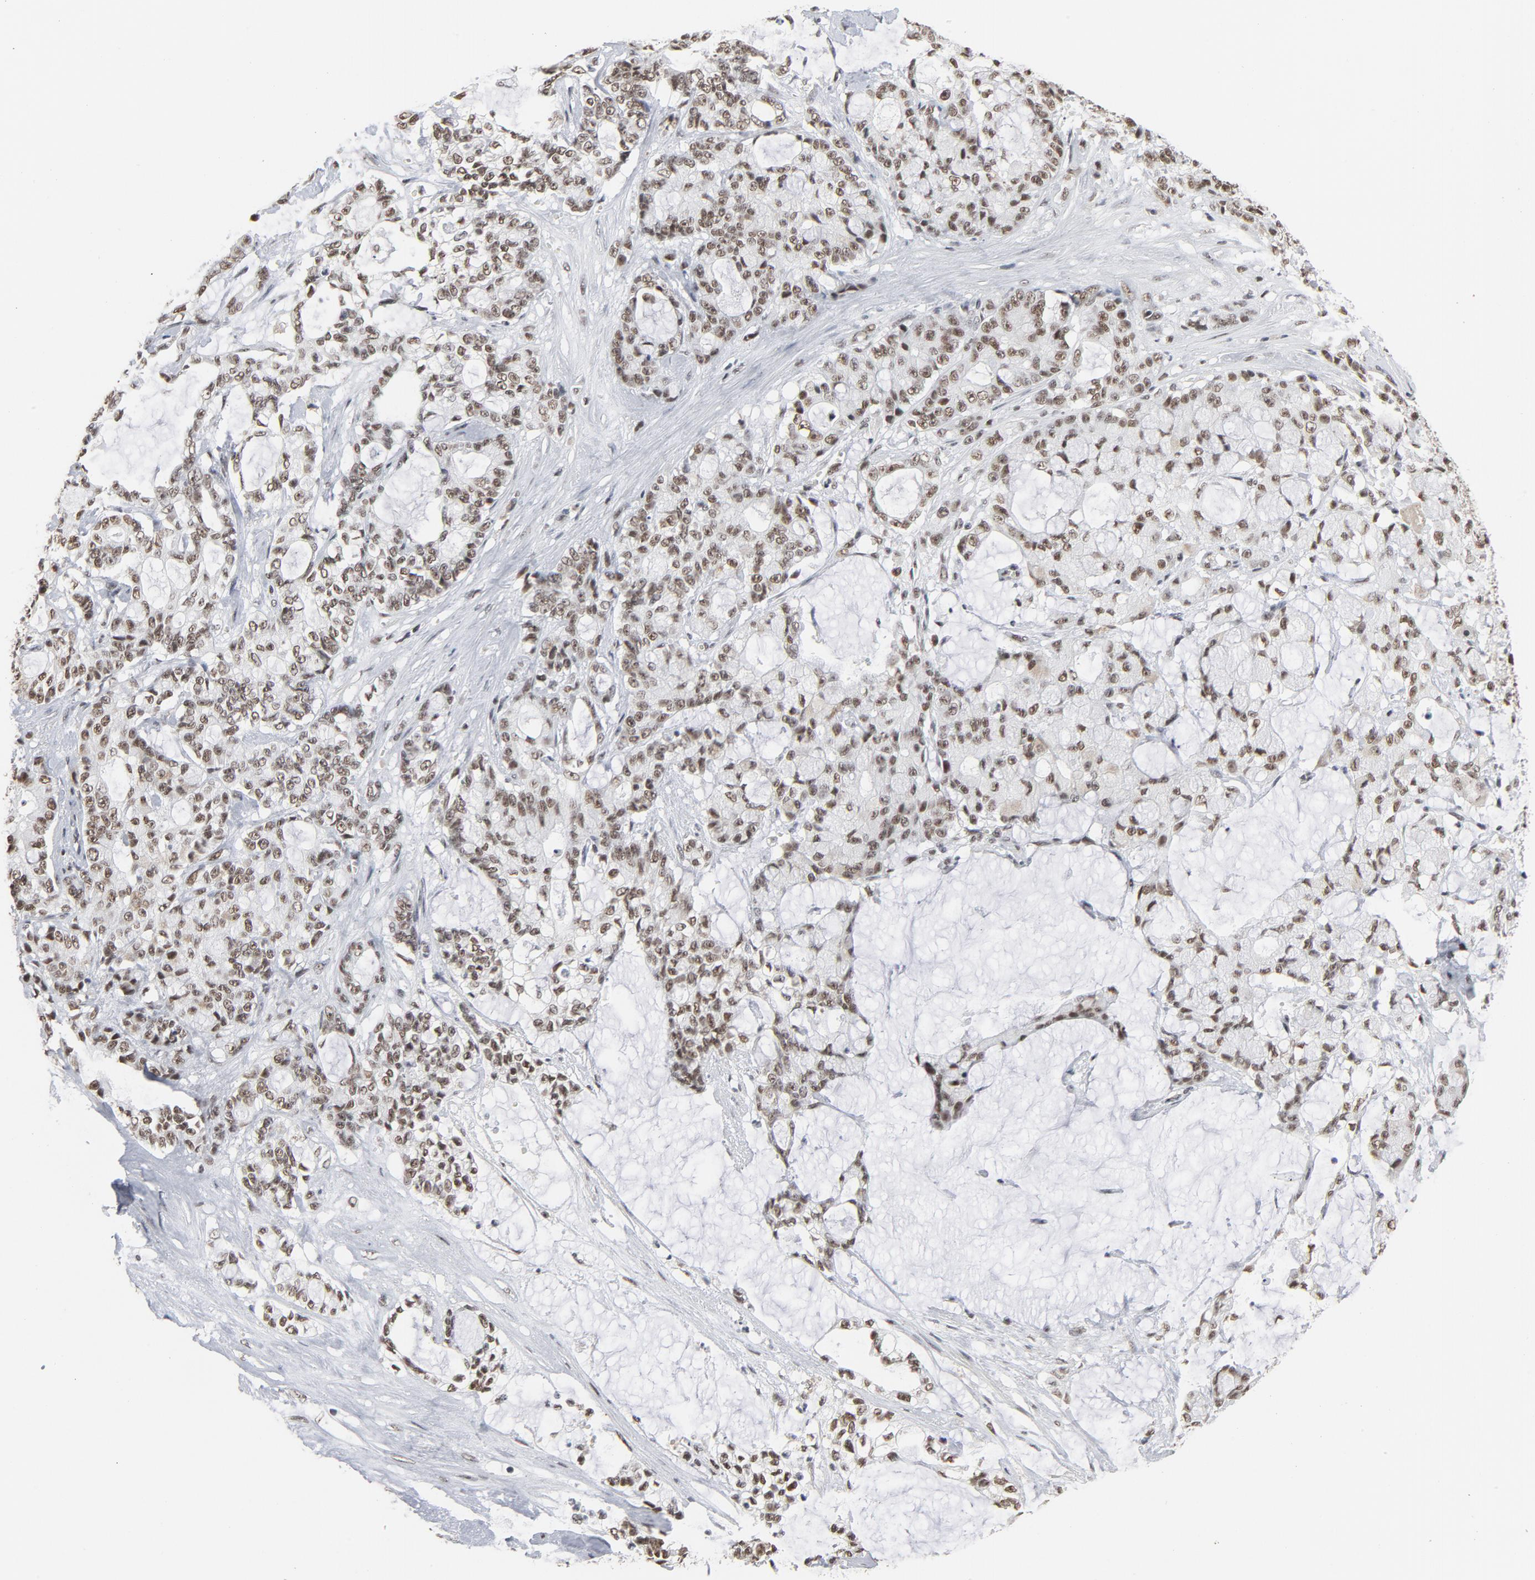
{"staining": {"intensity": "moderate", "quantity": ">75%", "location": "nuclear"}, "tissue": "pancreatic cancer", "cell_type": "Tumor cells", "image_type": "cancer", "snomed": [{"axis": "morphology", "description": "Adenocarcinoma, NOS"}, {"axis": "topography", "description": "Pancreas"}], "caption": "This micrograph reveals immunohistochemistry (IHC) staining of pancreatic adenocarcinoma, with medium moderate nuclear staining in about >75% of tumor cells.", "gene": "MRE11", "patient": {"sex": "female", "age": 73}}